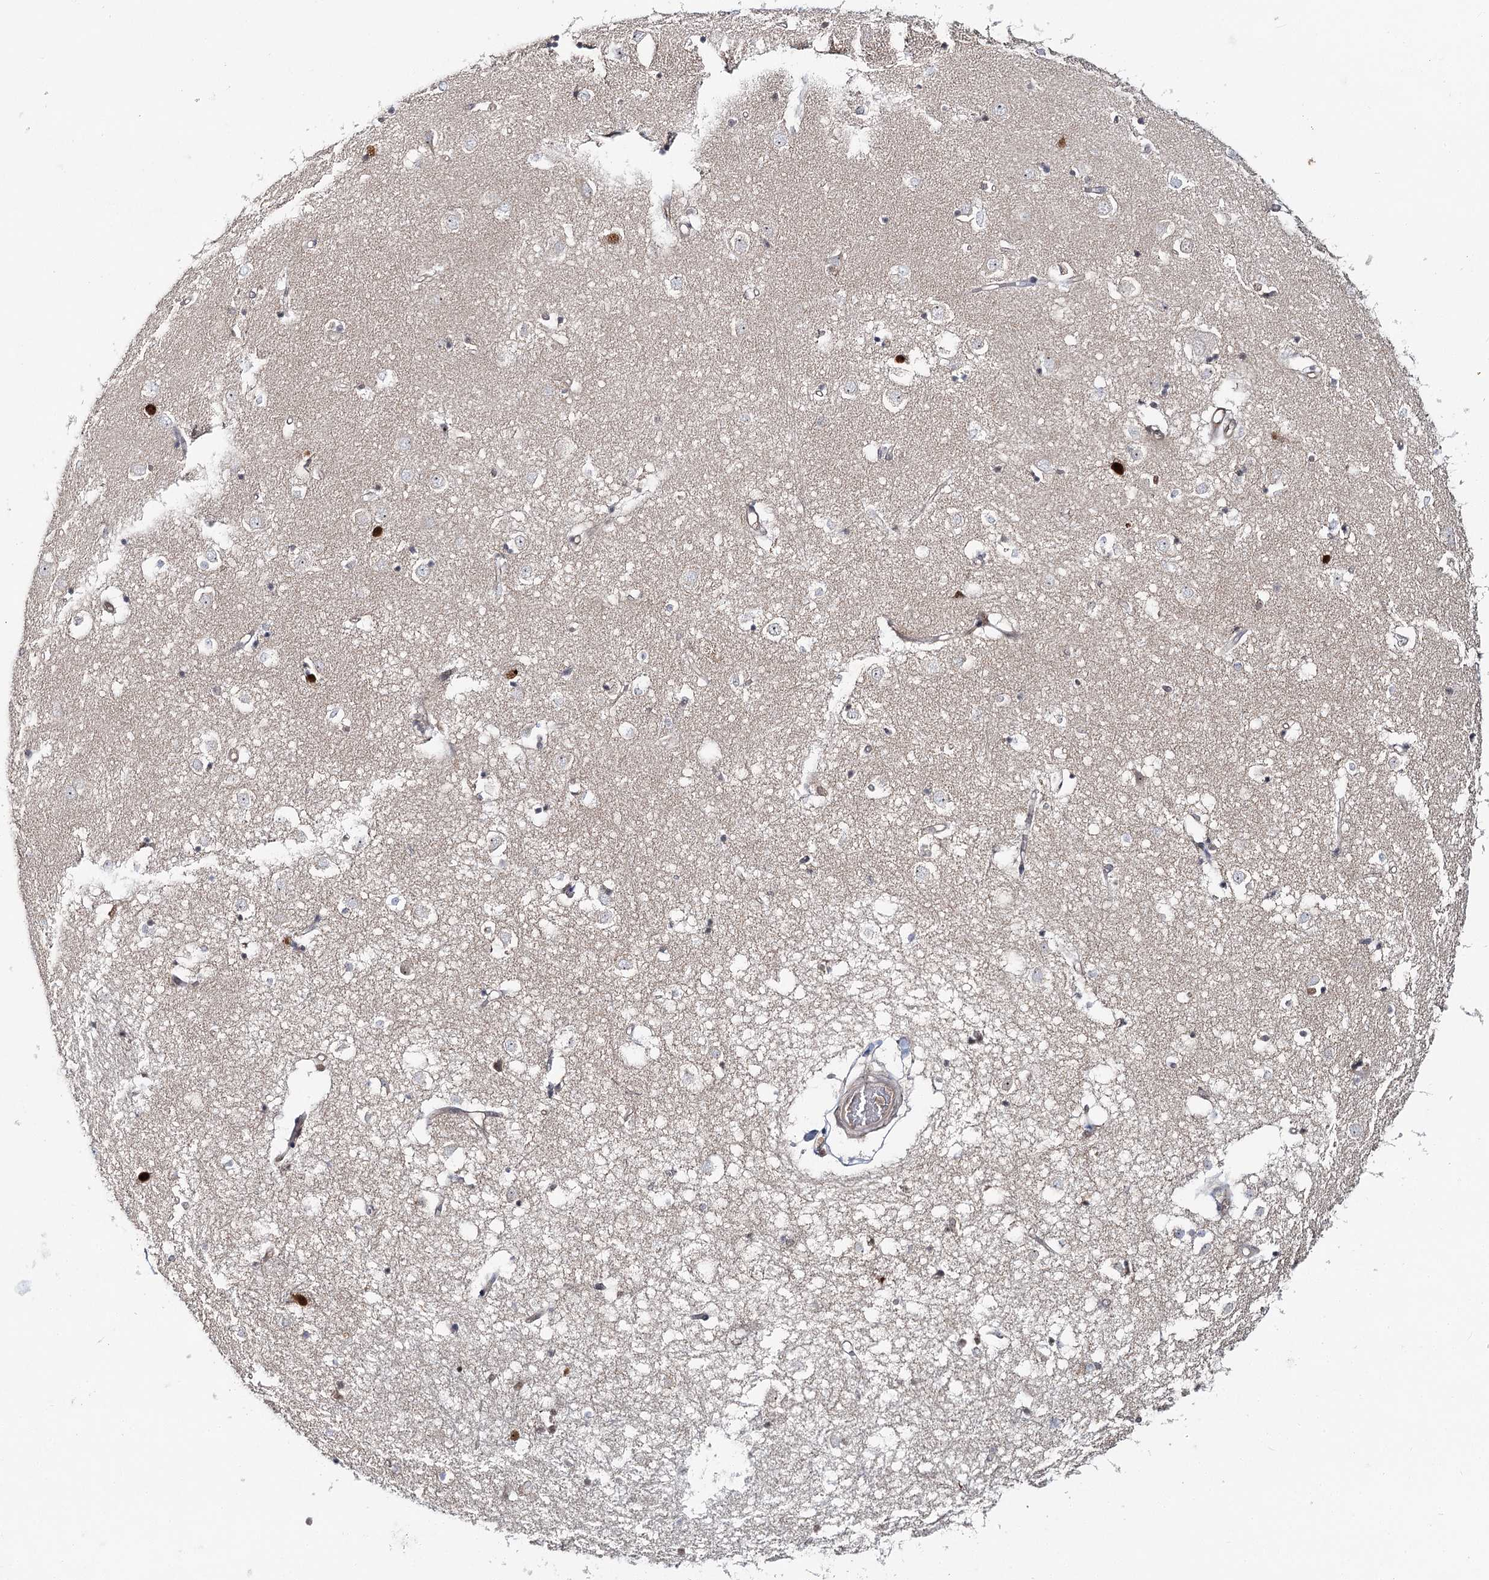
{"staining": {"intensity": "strong", "quantity": "<25%", "location": "nuclear"}, "tissue": "caudate", "cell_type": "Glial cells", "image_type": "normal", "snomed": [{"axis": "morphology", "description": "Normal tissue, NOS"}, {"axis": "topography", "description": "Lateral ventricle wall"}], "caption": "The histopathology image displays staining of benign caudate, revealing strong nuclear protein staining (brown color) within glial cells.", "gene": "FAM120B", "patient": {"sex": "male", "age": 45}}